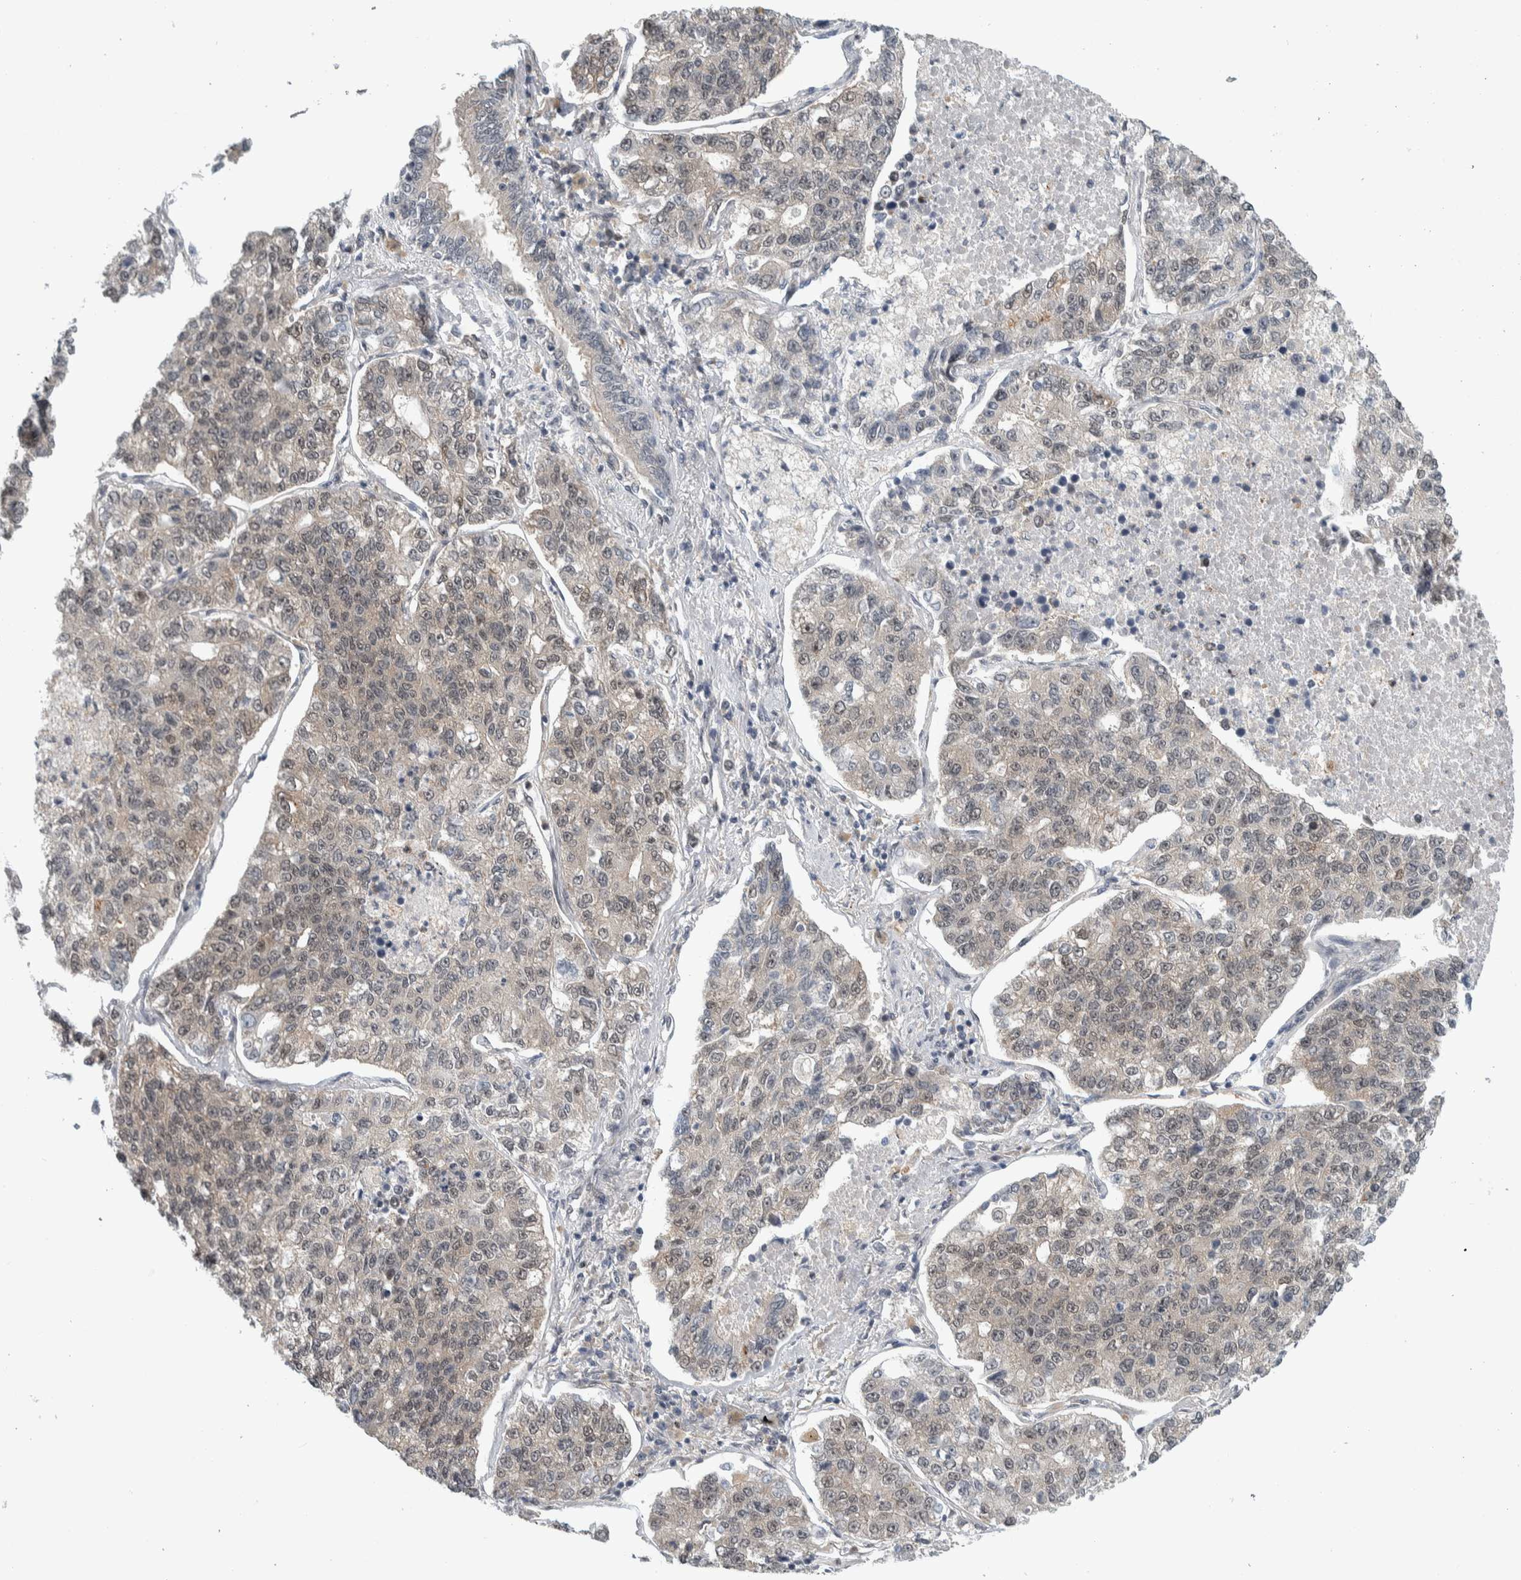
{"staining": {"intensity": "weak", "quantity": "<25%", "location": "cytoplasmic/membranous"}, "tissue": "lung cancer", "cell_type": "Tumor cells", "image_type": "cancer", "snomed": [{"axis": "morphology", "description": "Adenocarcinoma, NOS"}, {"axis": "topography", "description": "Lung"}], "caption": "Human lung cancer stained for a protein using immunohistochemistry (IHC) exhibits no staining in tumor cells.", "gene": "CCDC43", "patient": {"sex": "male", "age": 49}}